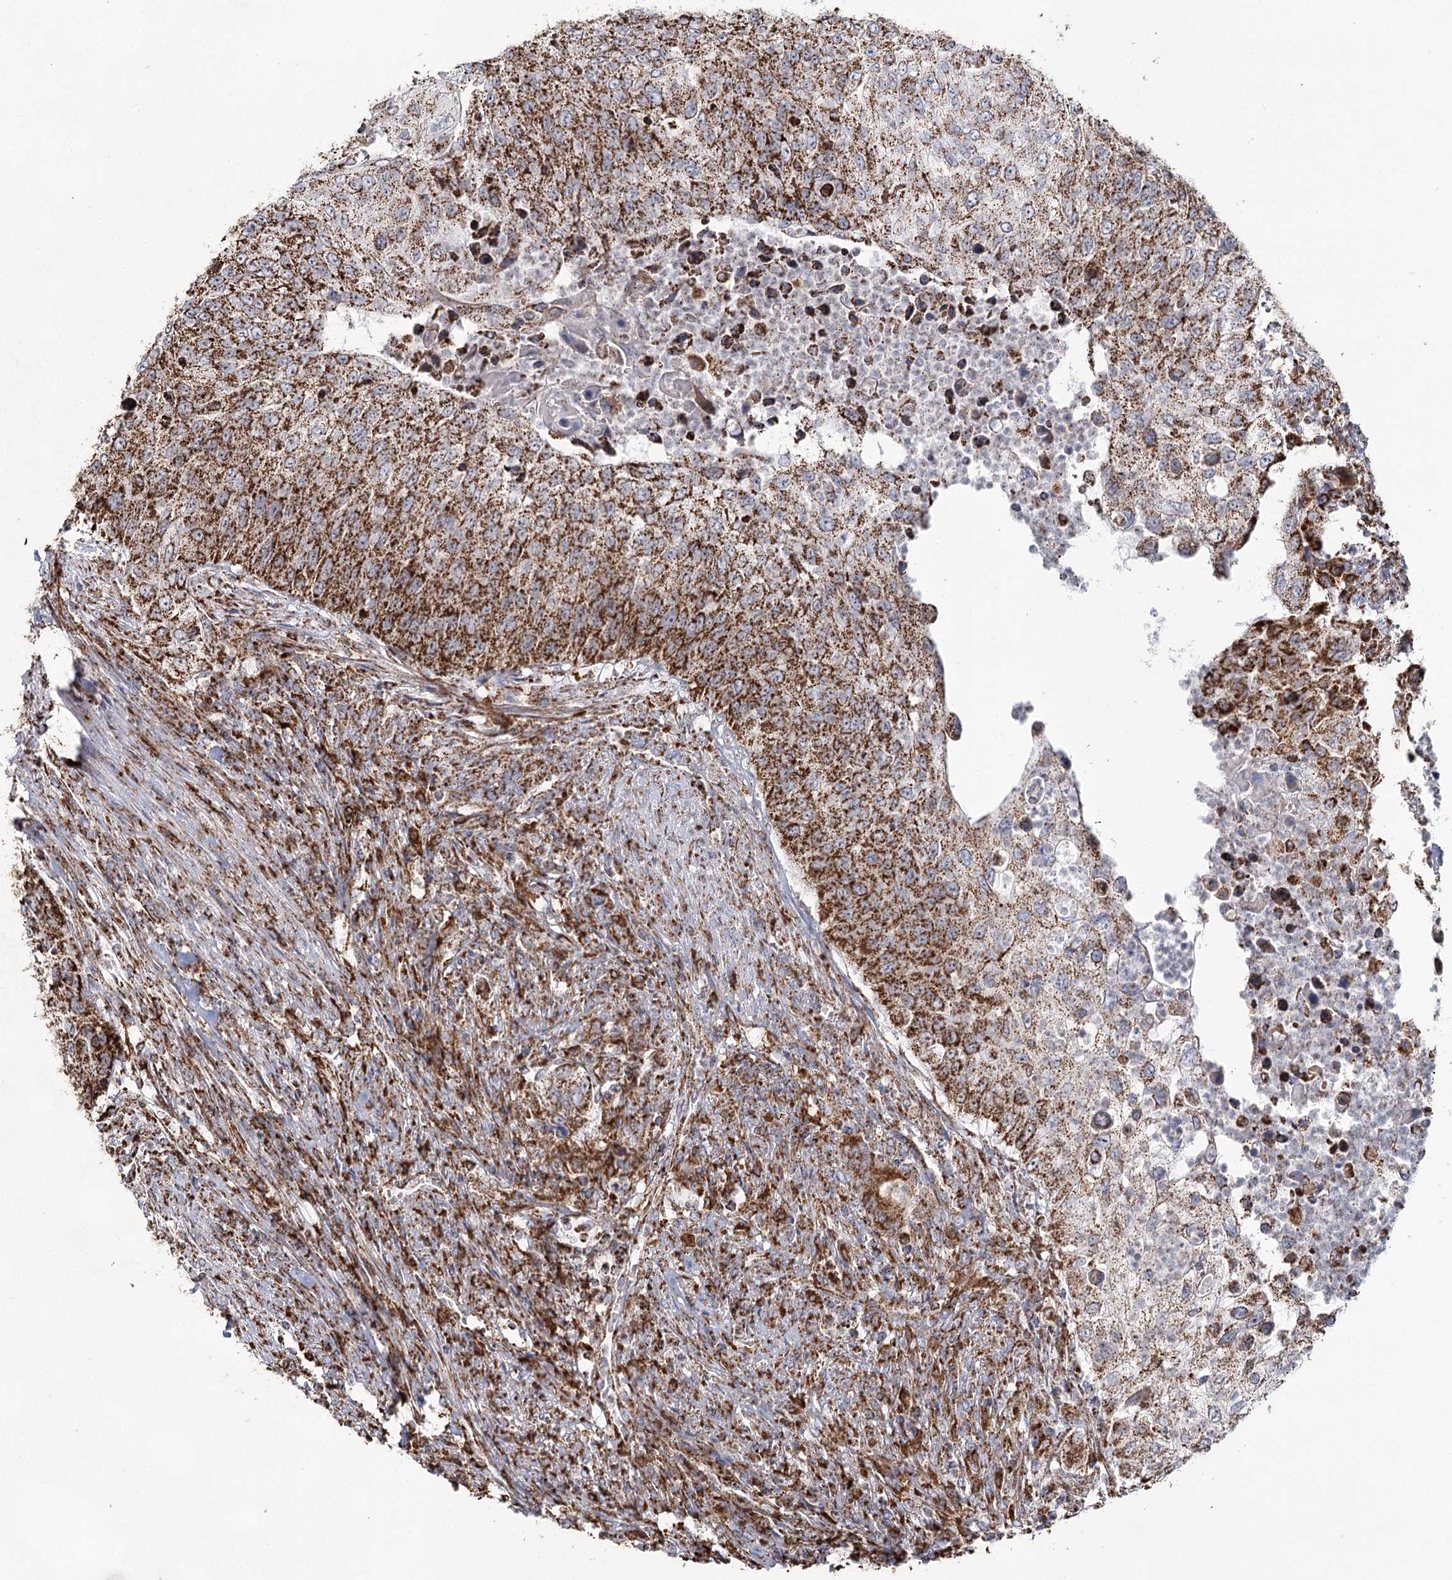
{"staining": {"intensity": "strong", "quantity": ">75%", "location": "cytoplasmic/membranous"}, "tissue": "urothelial cancer", "cell_type": "Tumor cells", "image_type": "cancer", "snomed": [{"axis": "morphology", "description": "Urothelial carcinoma, High grade"}, {"axis": "topography", "description": "Urinary bladder"}], "caption": "Immunohistochemical staining of human urothelial carcinoma (high-grade) reveals high levels of strong cytoplasmic/membranous expression in about >75% of tumor cells. (brown staining indicates protein expression, while blue staining denotes nuclei).", "gene": "CWF19L1", "patient": {"sex": "female", "age": 60}}